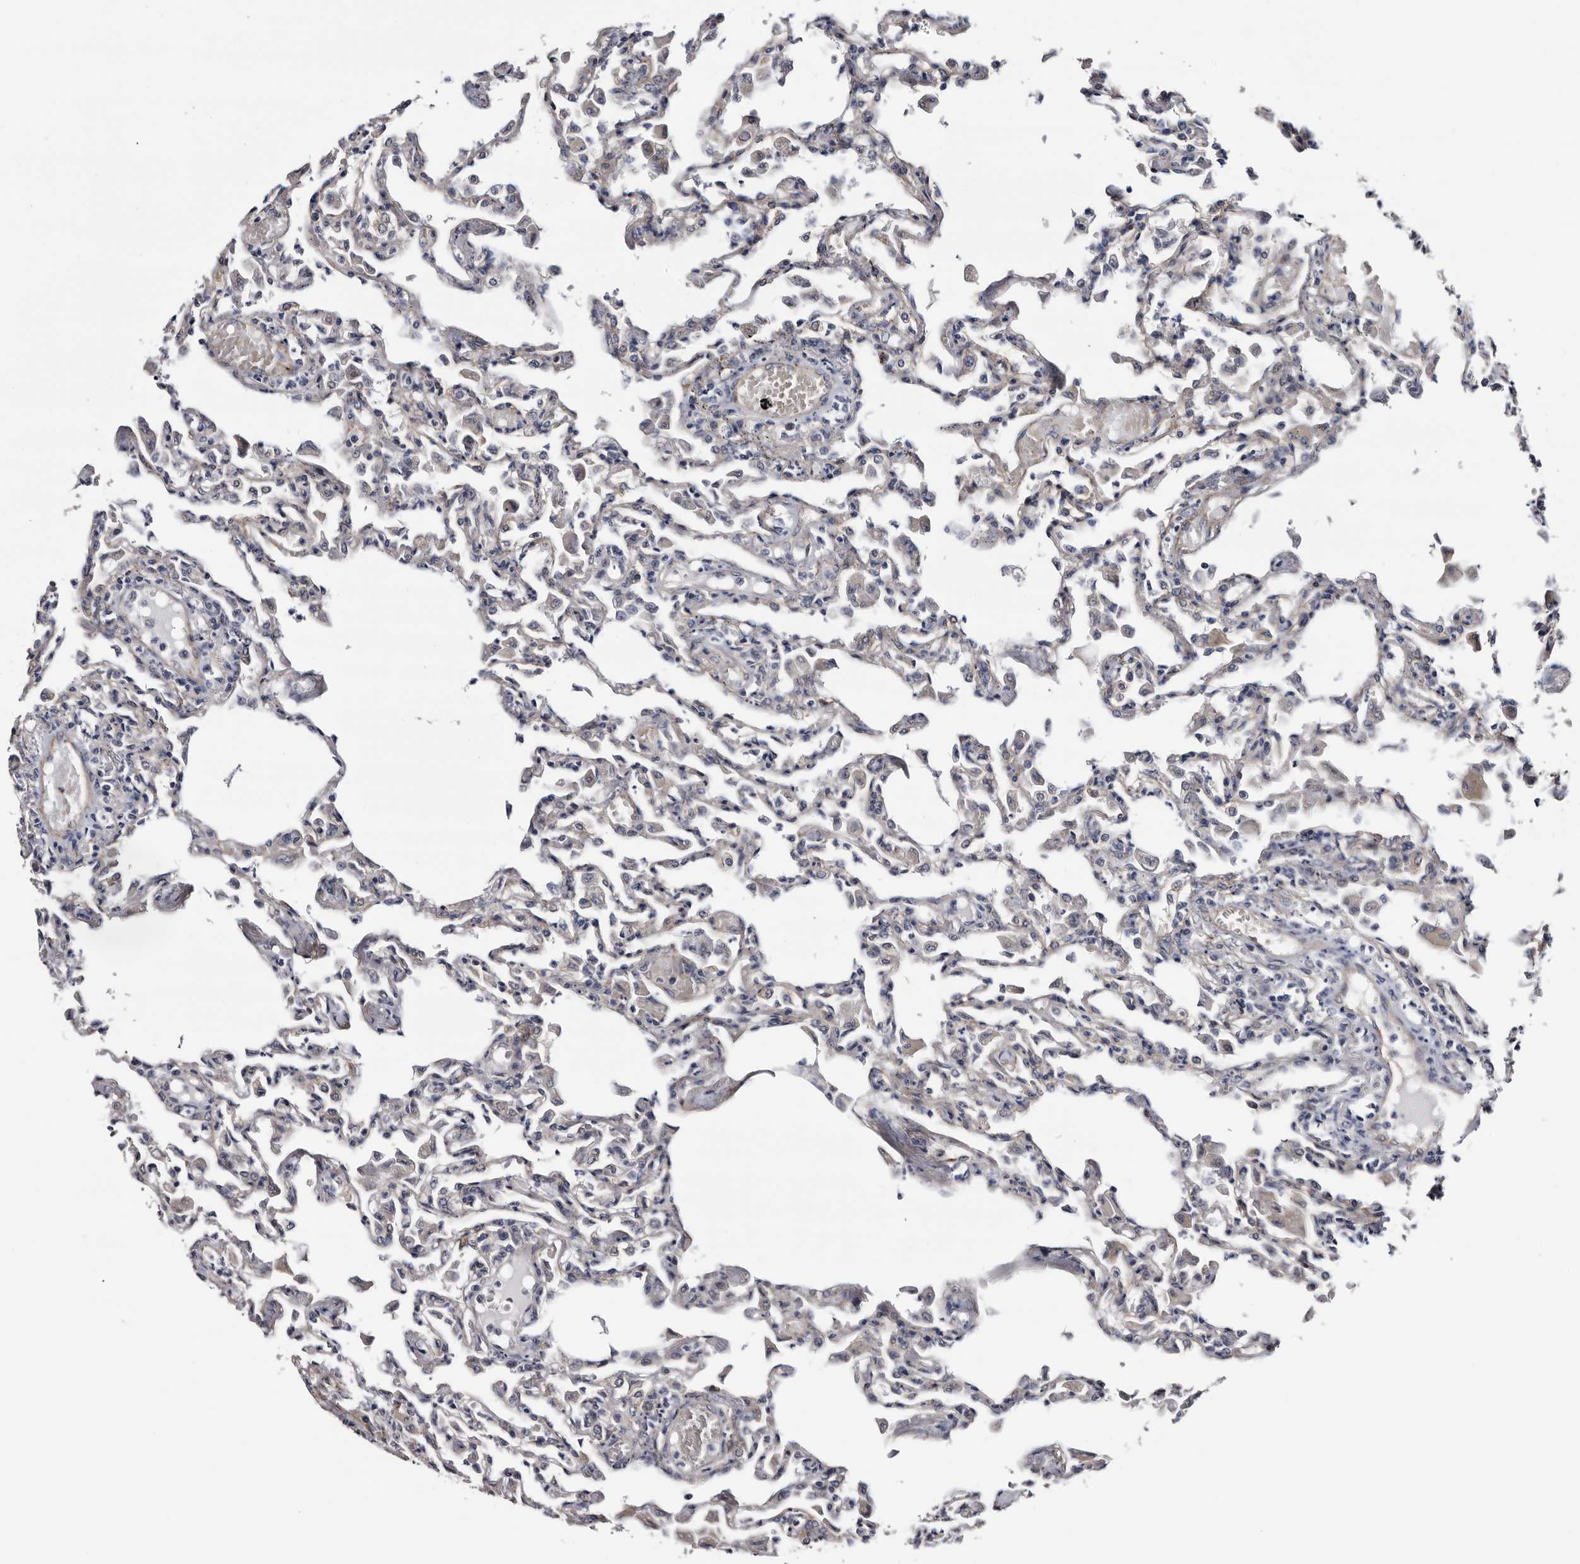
{"staining": {"intensity": "weak", "quantity": "<25%", "location": "cytoplasmic/membranous"}, "tissue": "lung", "cell_type": "Alveolar cells", "image_type": "normal", "snomed": [{"axis": "morphology", "description": "Normal tissue, NOS"}, {"axis": "topography", "description": "Bronchus"}, {"axis": "topography", "description": "Lung"}], "caption": "Immunohistochemistry (IHC) micrograph of normal lung: human lung stained with DAB (3,3'-diaminobenzidine) demonstrates no significant protein expression in alveolar cells. (IHC, brightfield microscopy, high magnification).", "gene": "ARMCX2", "patient": {"sex": "female", "age": 49}}